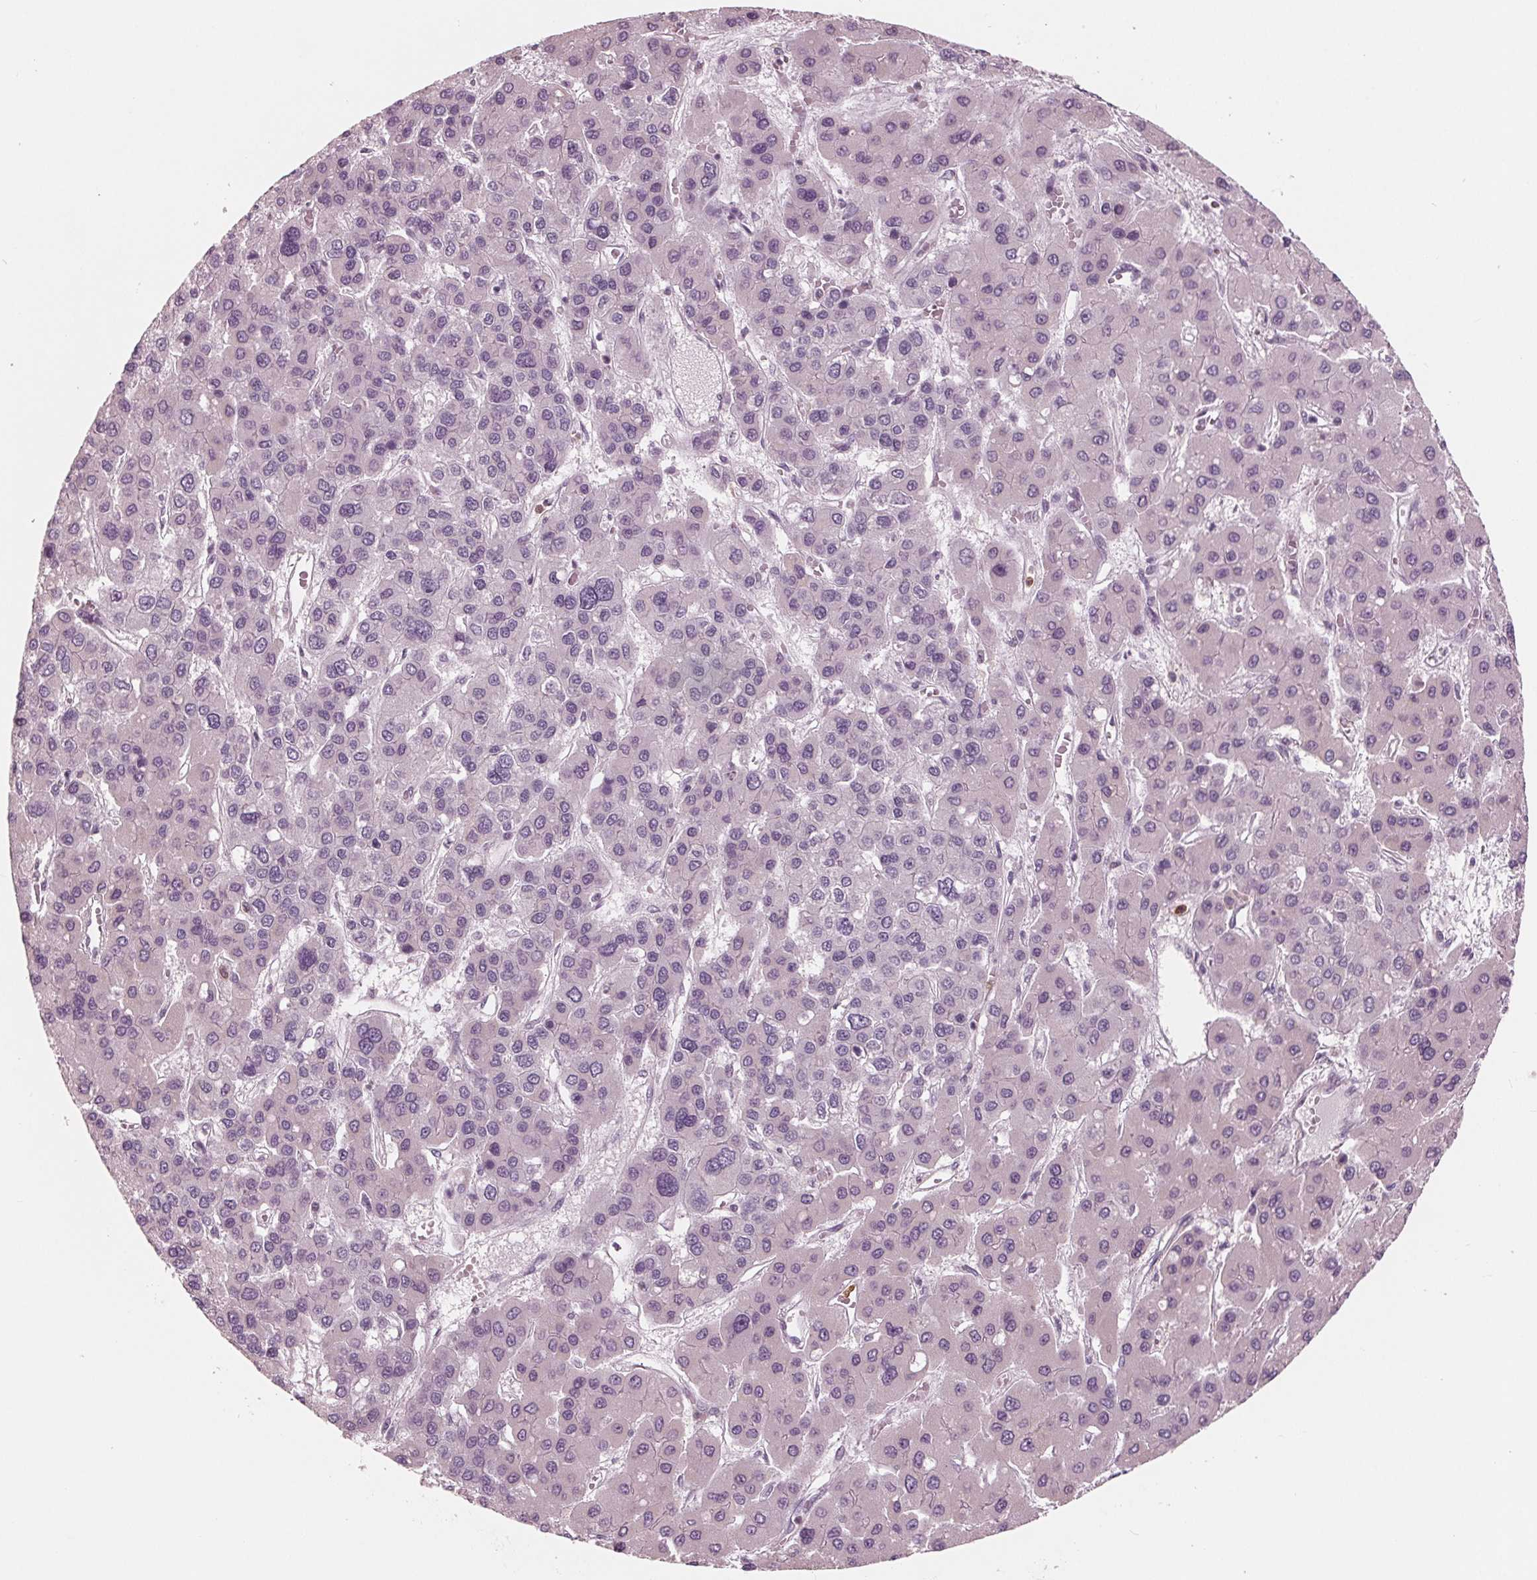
{"staining": {"intensity": "negative", "quantity": "none", "location": "none"}, "tissue": "liver cancer", "cell_type": "Tumor cells", "image_type": "cancer", "snomed": [{"axis": "morphology", "description": "Carcinoma, Hepatocellular, NOS"}, {"axis": "topography", "description": "Liver"}], "caption": "High magnification brightfield microscopy of liver cancer stained with DAB (brown) and counterstained with hematoxylin (blue): tumor cells show no significant positivity.", "gene": "ING3", "patient": {"sex": "female", "age": 41}}